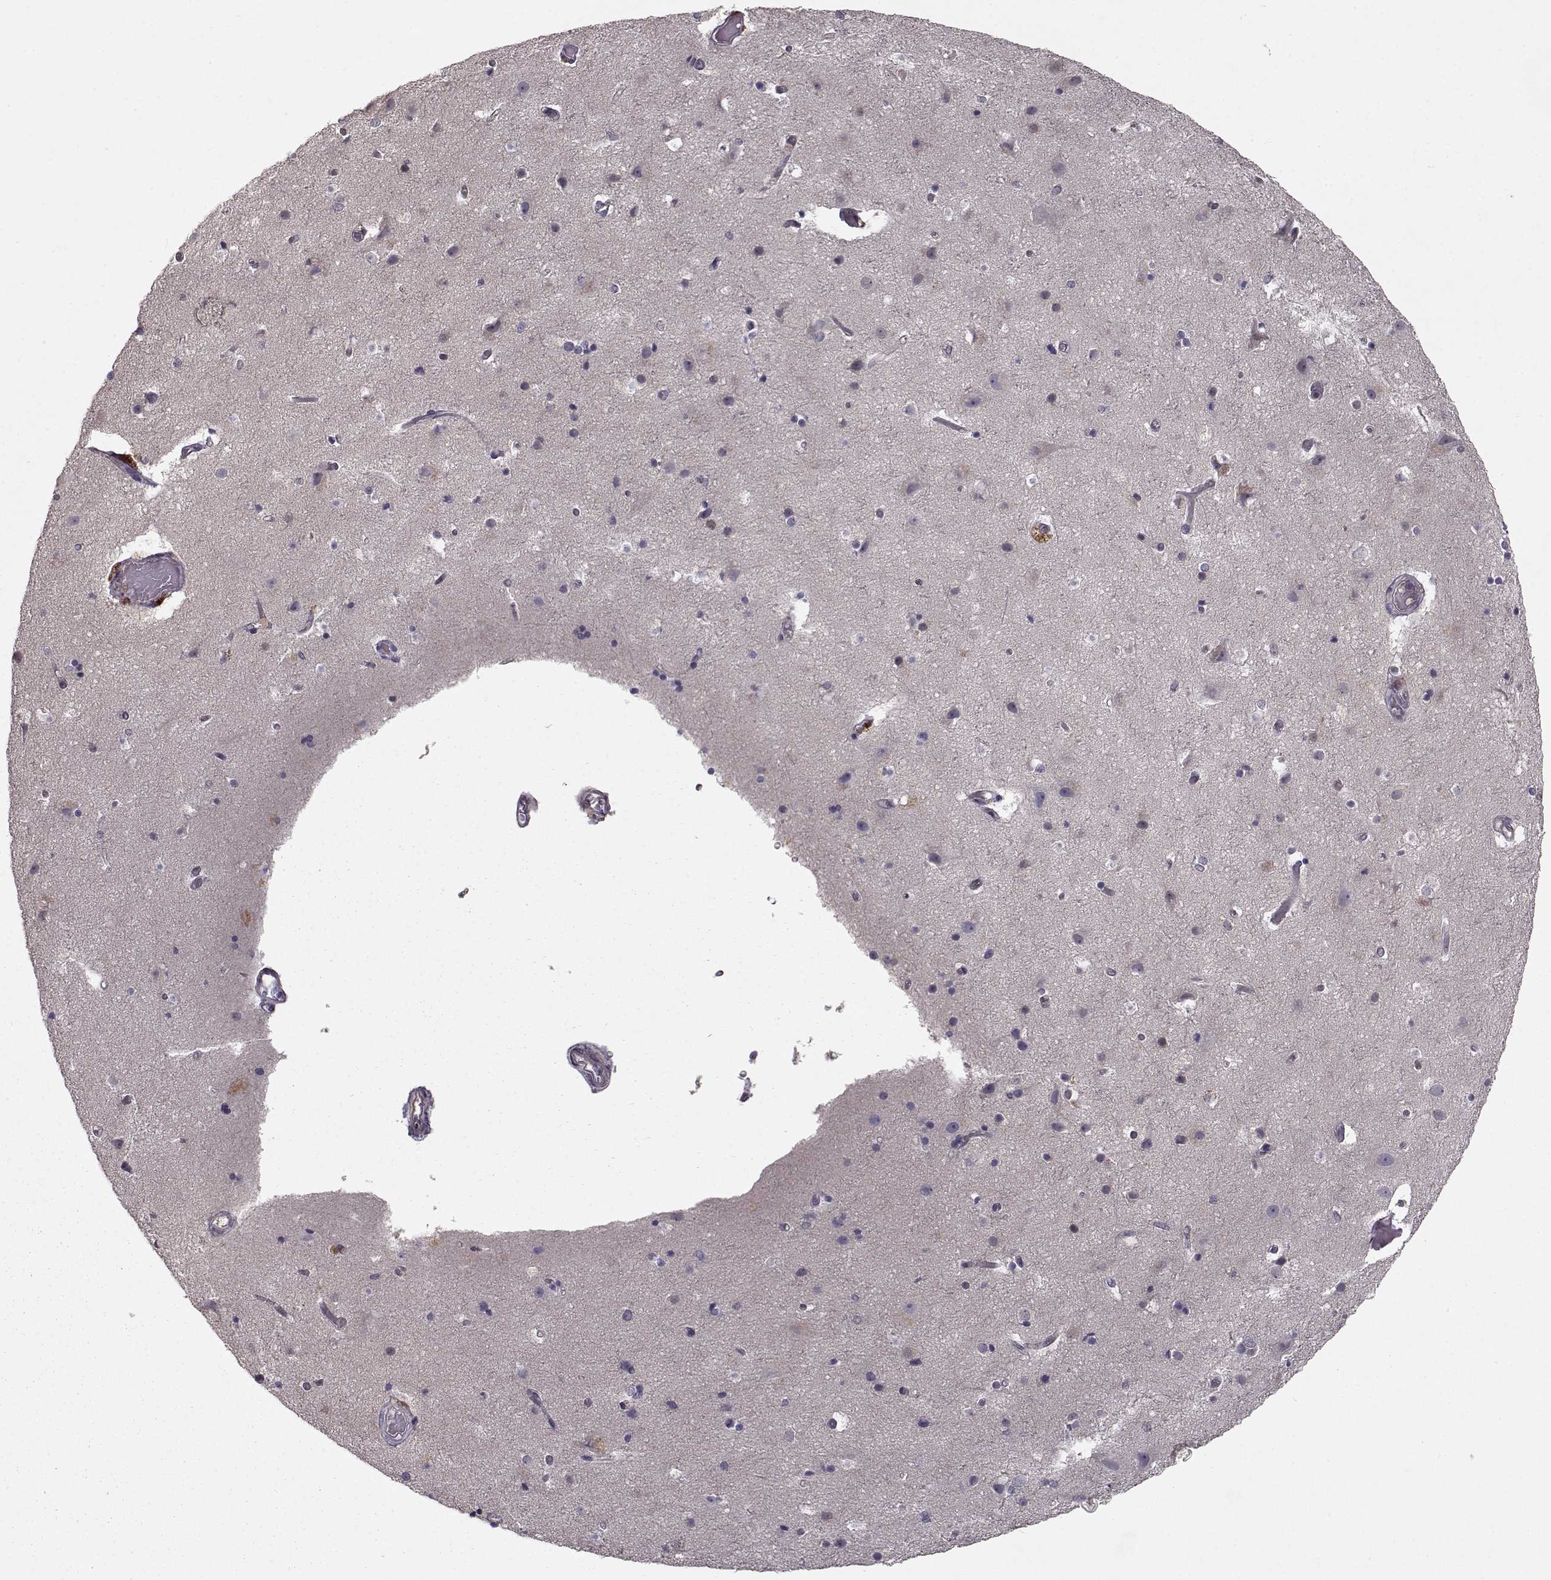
{"staining": {"intensity": "negative", "quantity": "none", "location": "none"}, "tissue": "cerebral cortex", "cell_type": "Endothelial cells", "image_type": "normal", "snomed": [{"axis": "morphology", "description": "Normal tissue, NOS"}, {"axis": "topography", "description": "Cerebral cortex"}], "caption": "Protein analysis of benign cerebral cortex demonstrates no significant positivity in endothelial cells. (DAB IHC, high magnification).", "gene": "RANBP1", "patient": {"sex": "female", "age": 52}}